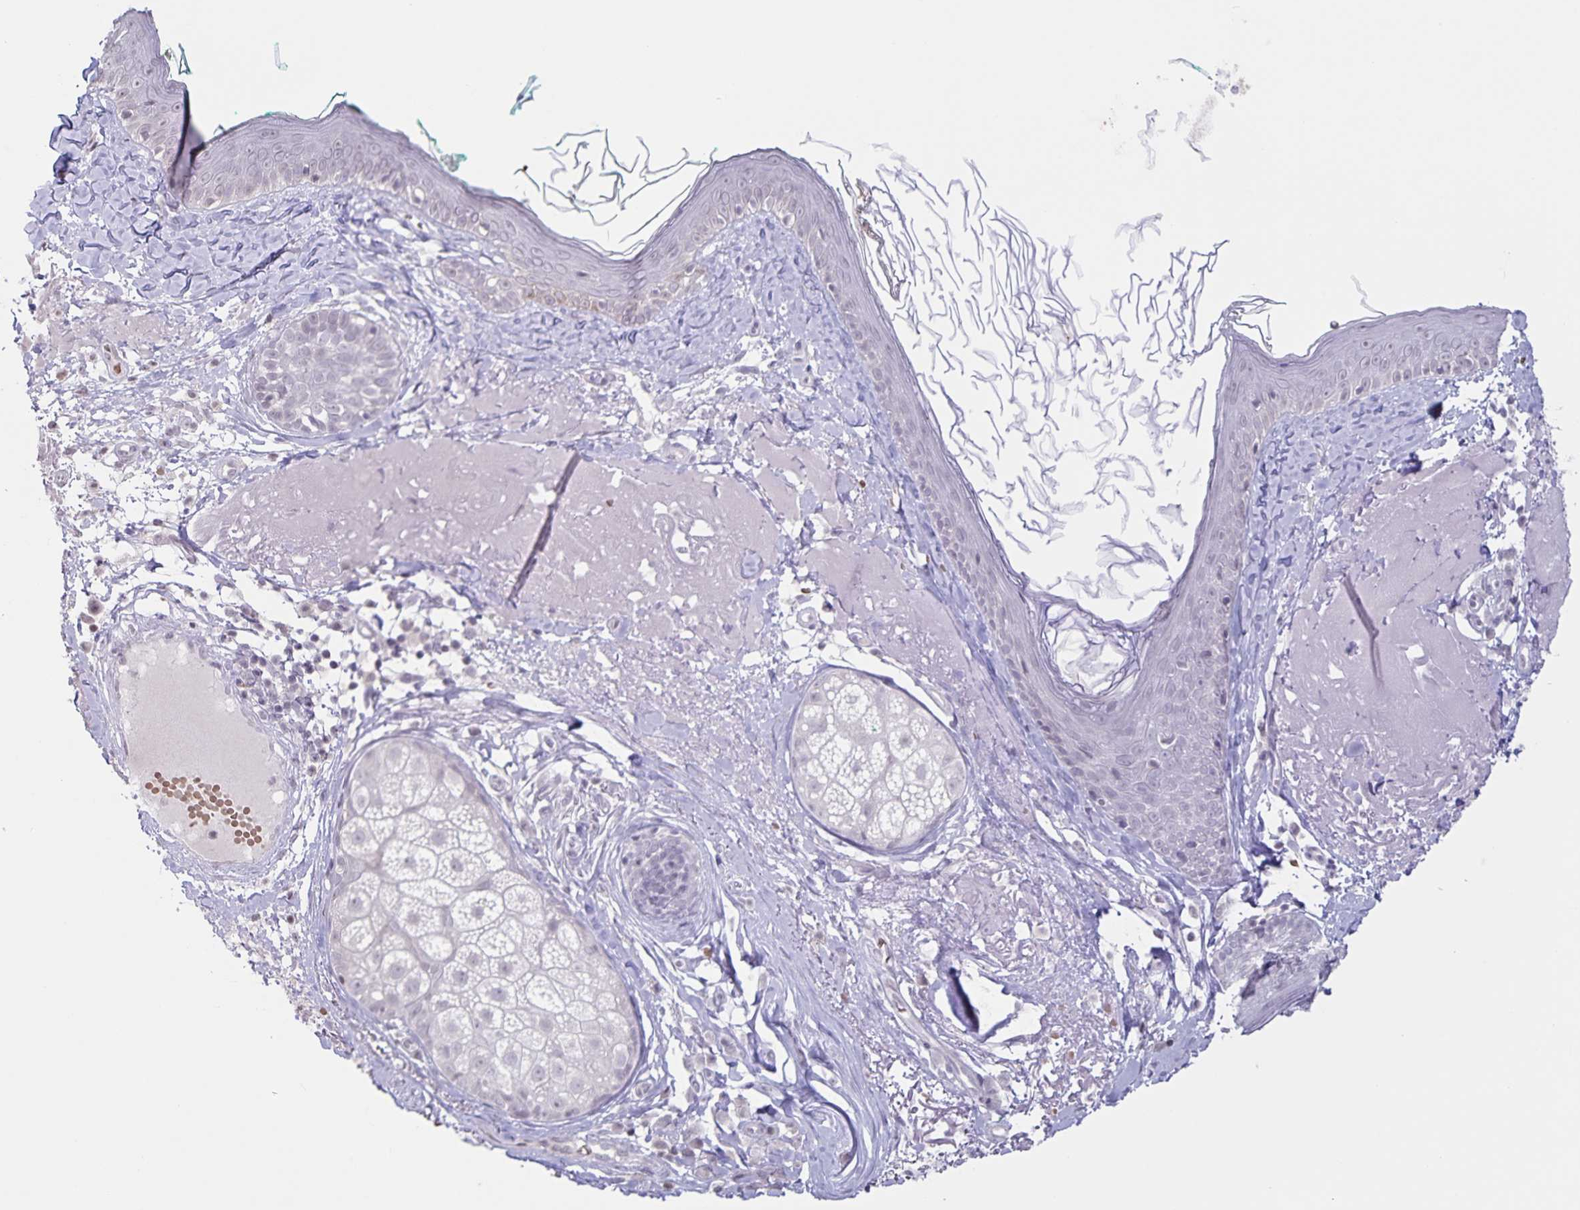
{"staining": {"intensity": "negative", "quantity": "none", "location": "none"}, "tissue": "skin", "cell_type": "Fibroblasts", "image_type": "normal", "snomed": [{"axis": "morphology", "description": "Normal tissue, NOS"}, {"axis": "topography", "description": "Skin"}], "caption": "High magnification brightfield microscopy of benign skin stained with DAB (brown) and counterstained with hematoxylin (blue): fibroblasts show no significant staining. Brightfield microscopy of IHC stained with DAB (3,3'-diaminobenzidine) (brown) and hematoxylin (blue), captured at high magnification.", "gene": "AQP4", "patient": {"sex": "male", "age": 73}}